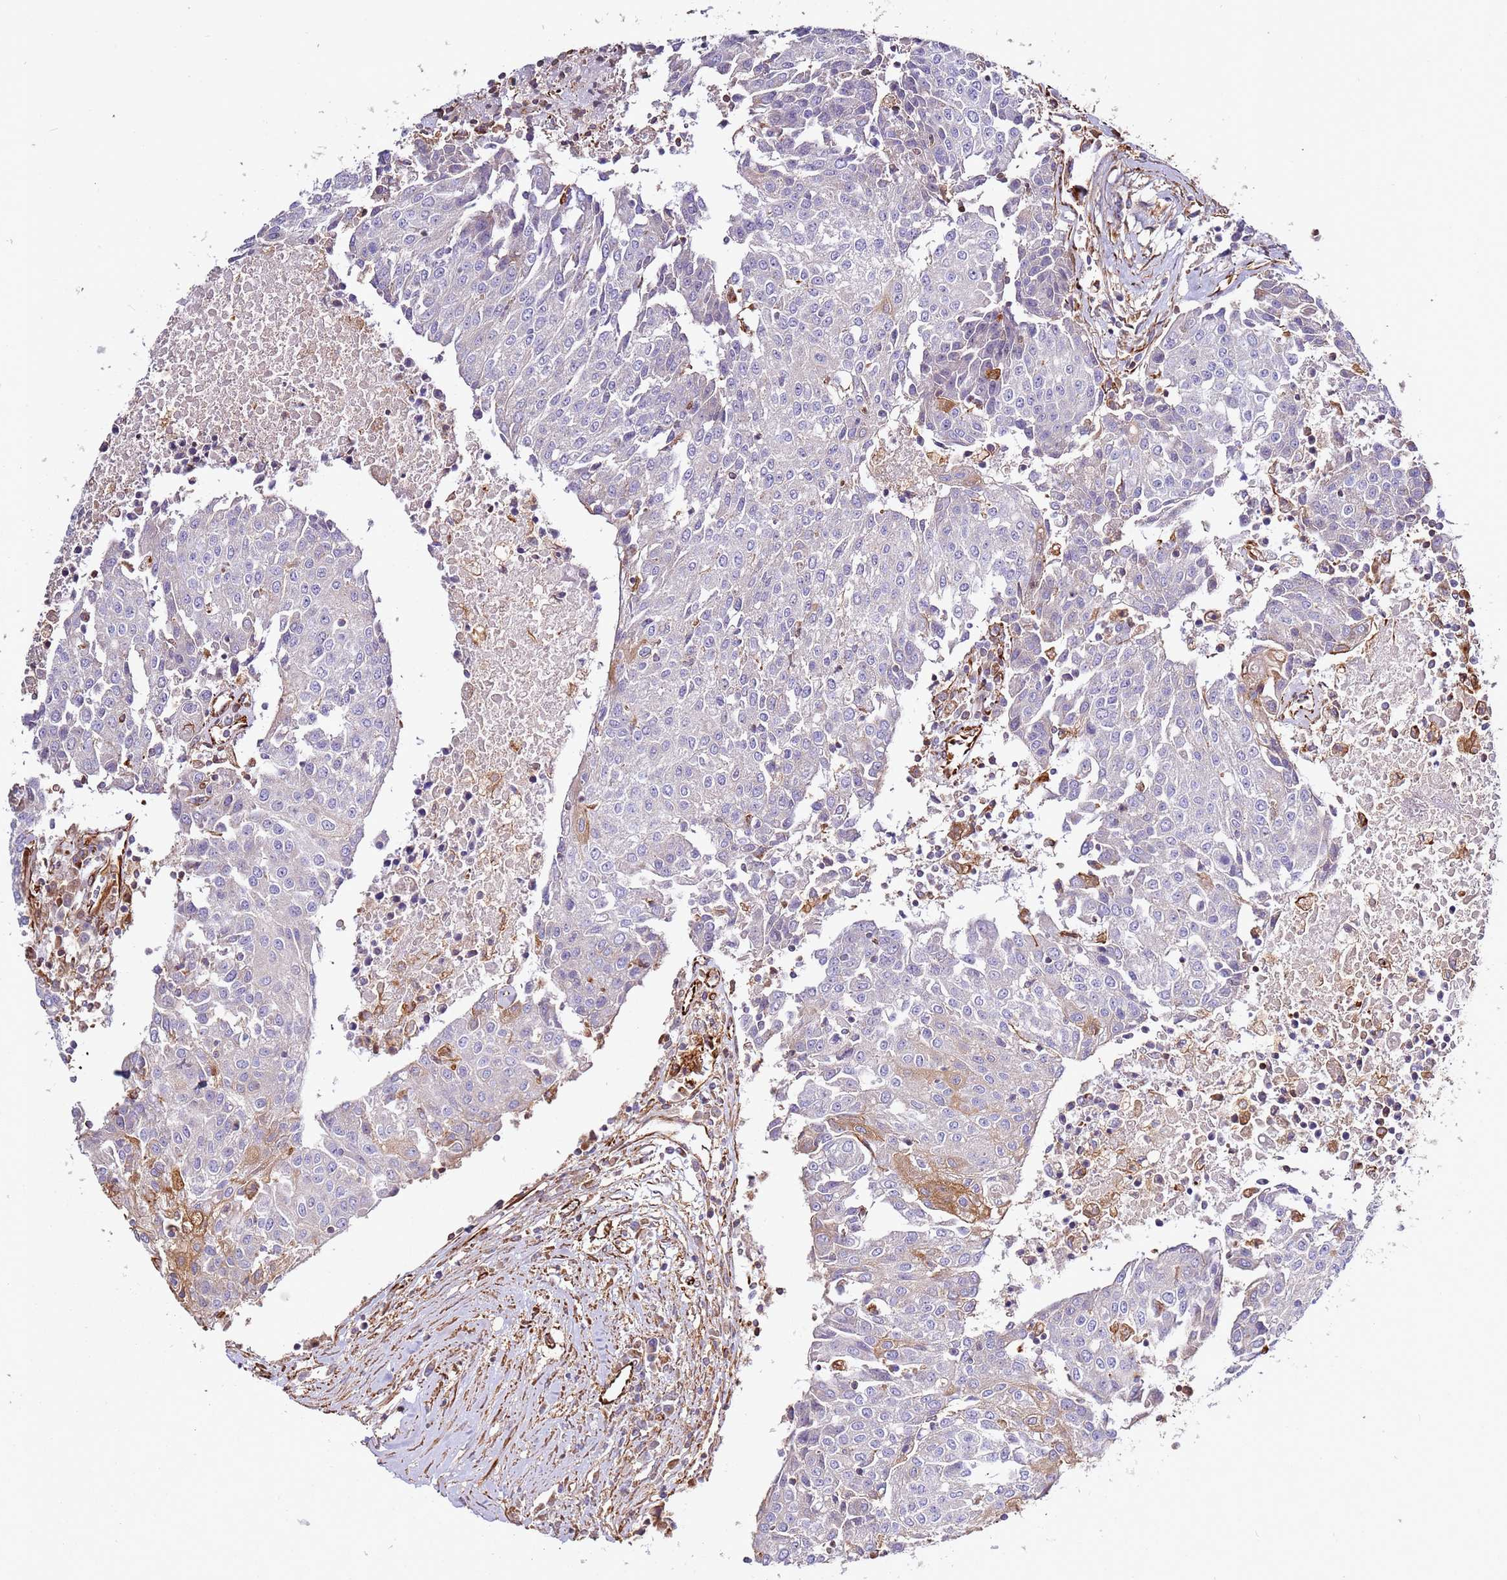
{"staining": {"intensity": "moderate", "quantity": "<25%", "location": "cytoplasmic/membranous"}, "tissue": "urothelial cancer", "cell_type": "Tumor cells", "image_type": "cancer", "snomed": [{"axis": "morphology", "description": "Urothelial carcinoma, High grade"}, {"axis": "topography", "description": "Urinary bladder"}], "caption": "Immunohistochemistry (IHC) micrograph of high-grade urothelial carcinoma stained for a protein (brown), which shows low levels of moderate cytoplasmic/membranous expression in about <25% of tumor cells.", "gene": "MRGPRE", "patient": {"sex": "female", "age": 85}}